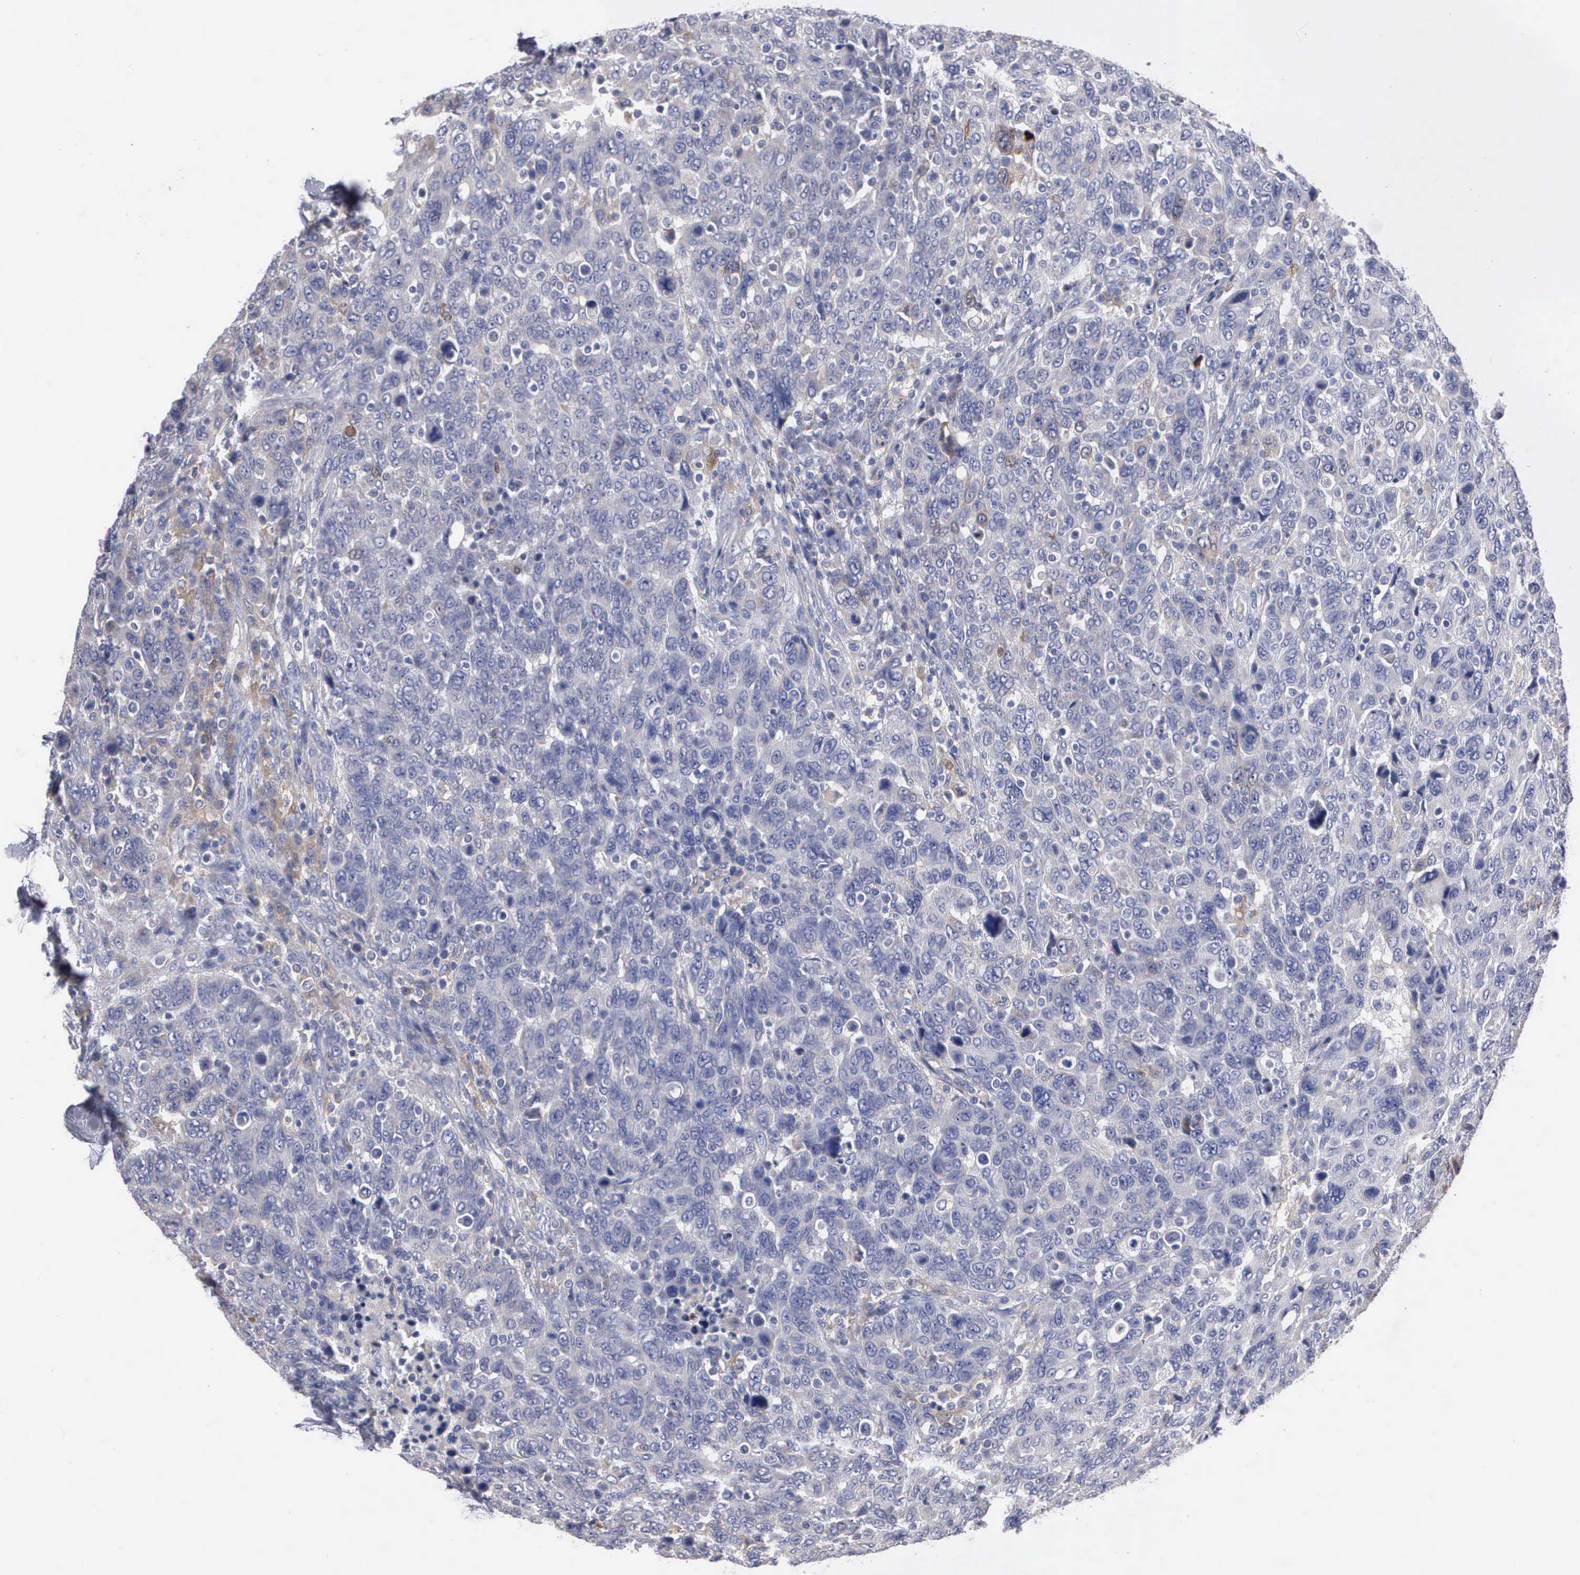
{"staining": {"intensity": "weak", "quantity": ">75%", "location": "cytoplasmic/membranous"}, "tissue": "breast cancer", "cell_type": "Tumor cells", "image_type": "cancer", "snomed": [{"axis": "morphology", "description": "Duct carcinoma"}, {"axis": "topography", "description": "Breast"}], "caption": "Protein staining of intraductal carcinoma (breast) tissue displays weak cytoplasmic/membranous positivity in about >75% of tumor cells. The staining is performed using DAB (3,3'-diaminobenzidine) brown chromogen to label protein expression. The nuclei are counter-stained blue using hematoxylin.", "gene": "PTGS2", "patient": {"sex": "female", "age": 37}}